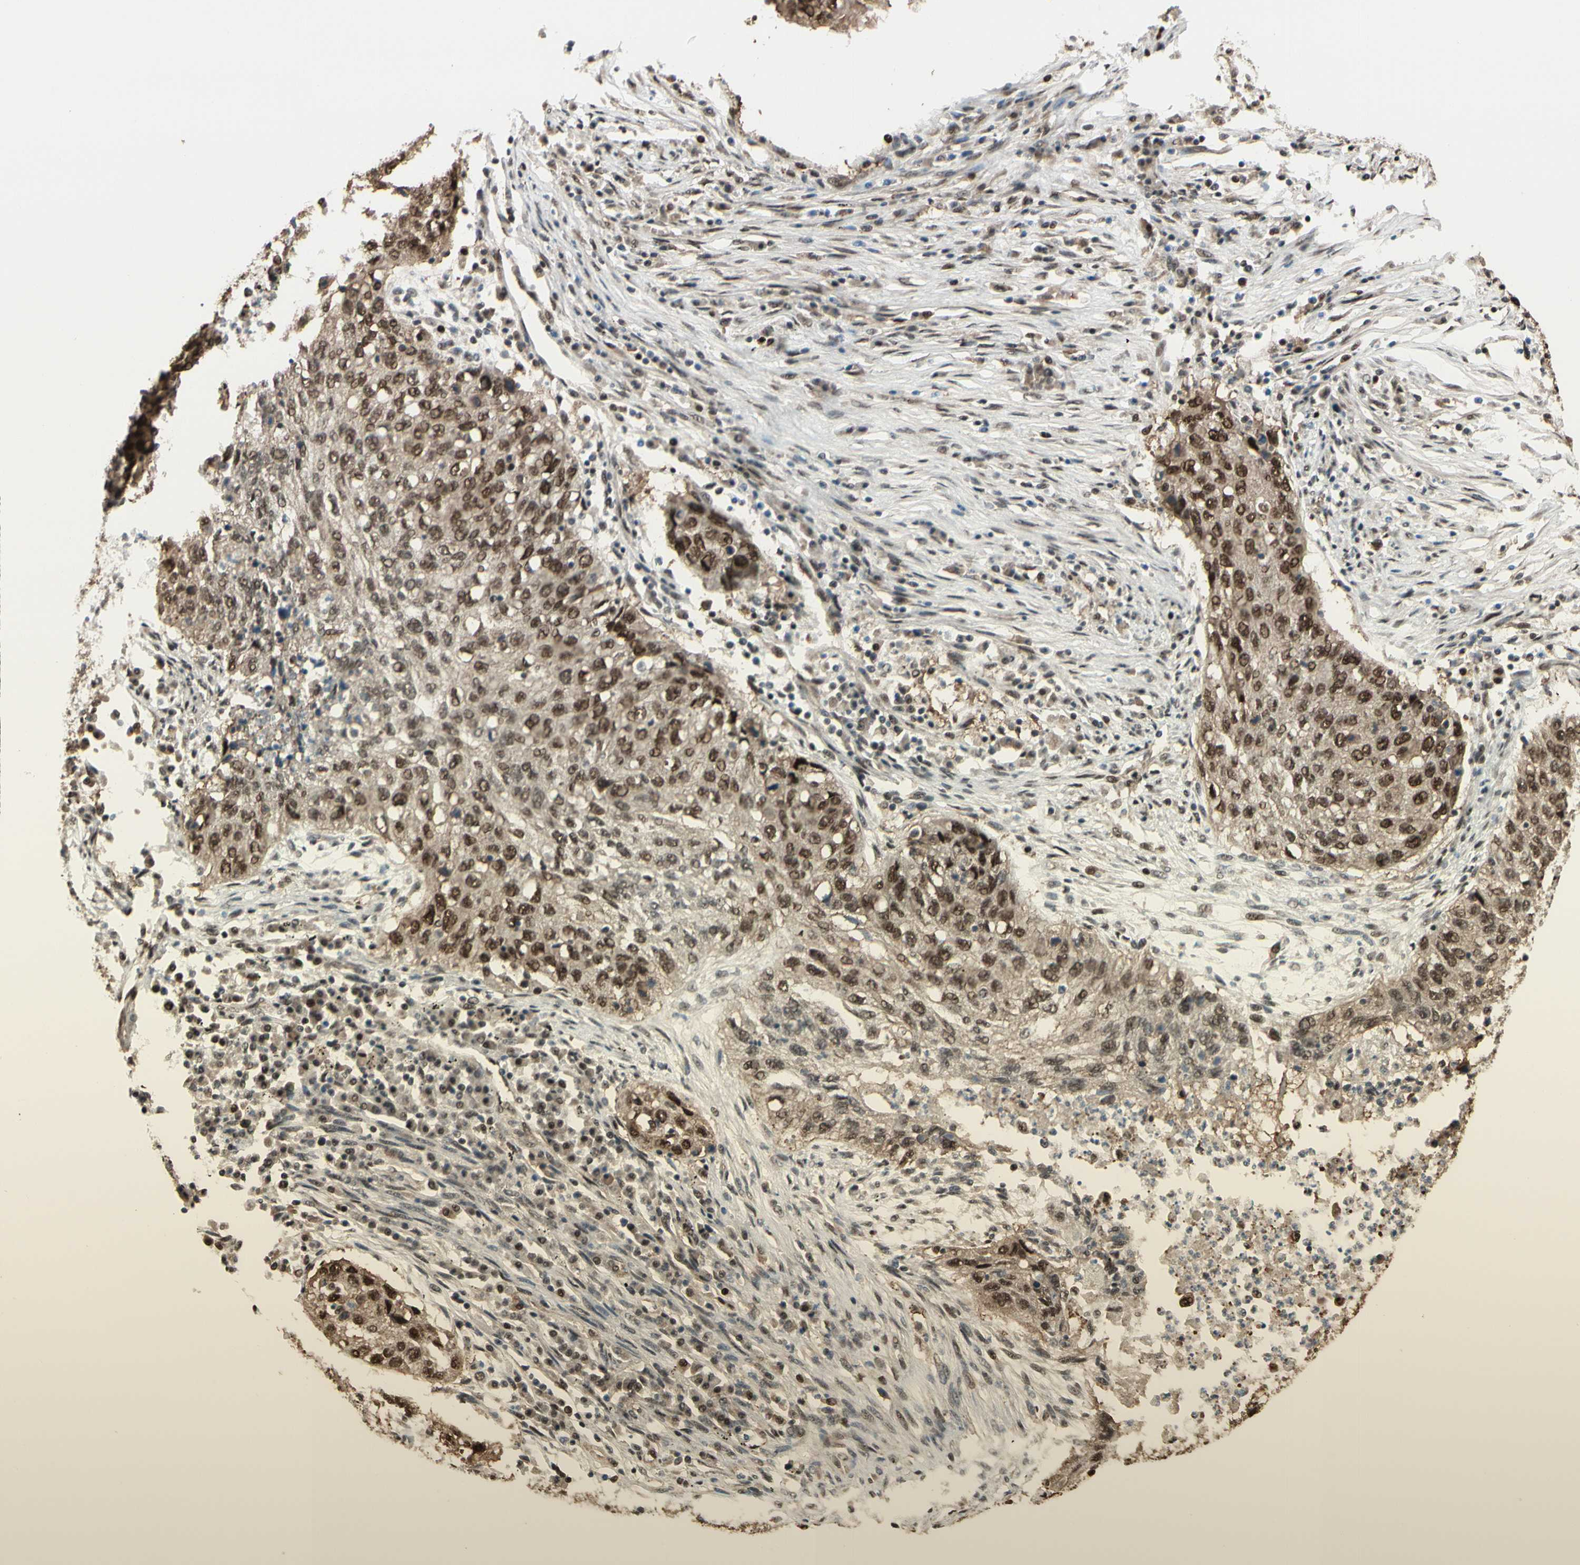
{"staining": {"intensity": "strong", "quantity": ">75%", "location": "cytoplasmic/membranous,nuclear"}, "tissue": "lung cancer", "cell_type": "Tumor cells", "image_type": "cancer", "snomed": [{"axis": "morphology", "description": "Squamous cell carcinoma, NOS"}, {"axis": "topography", "description": "Lung"}], "caption": "Immunohistochemical staining of lung cancer reveals strong cytoplasmic/membranous and nuclear protein expression in approximately >75% of tumor cells. (IHC, brightfield microscopy, high magnification).", "gene": "HSF1", "patient": {"sex": "female", "age": 63}}